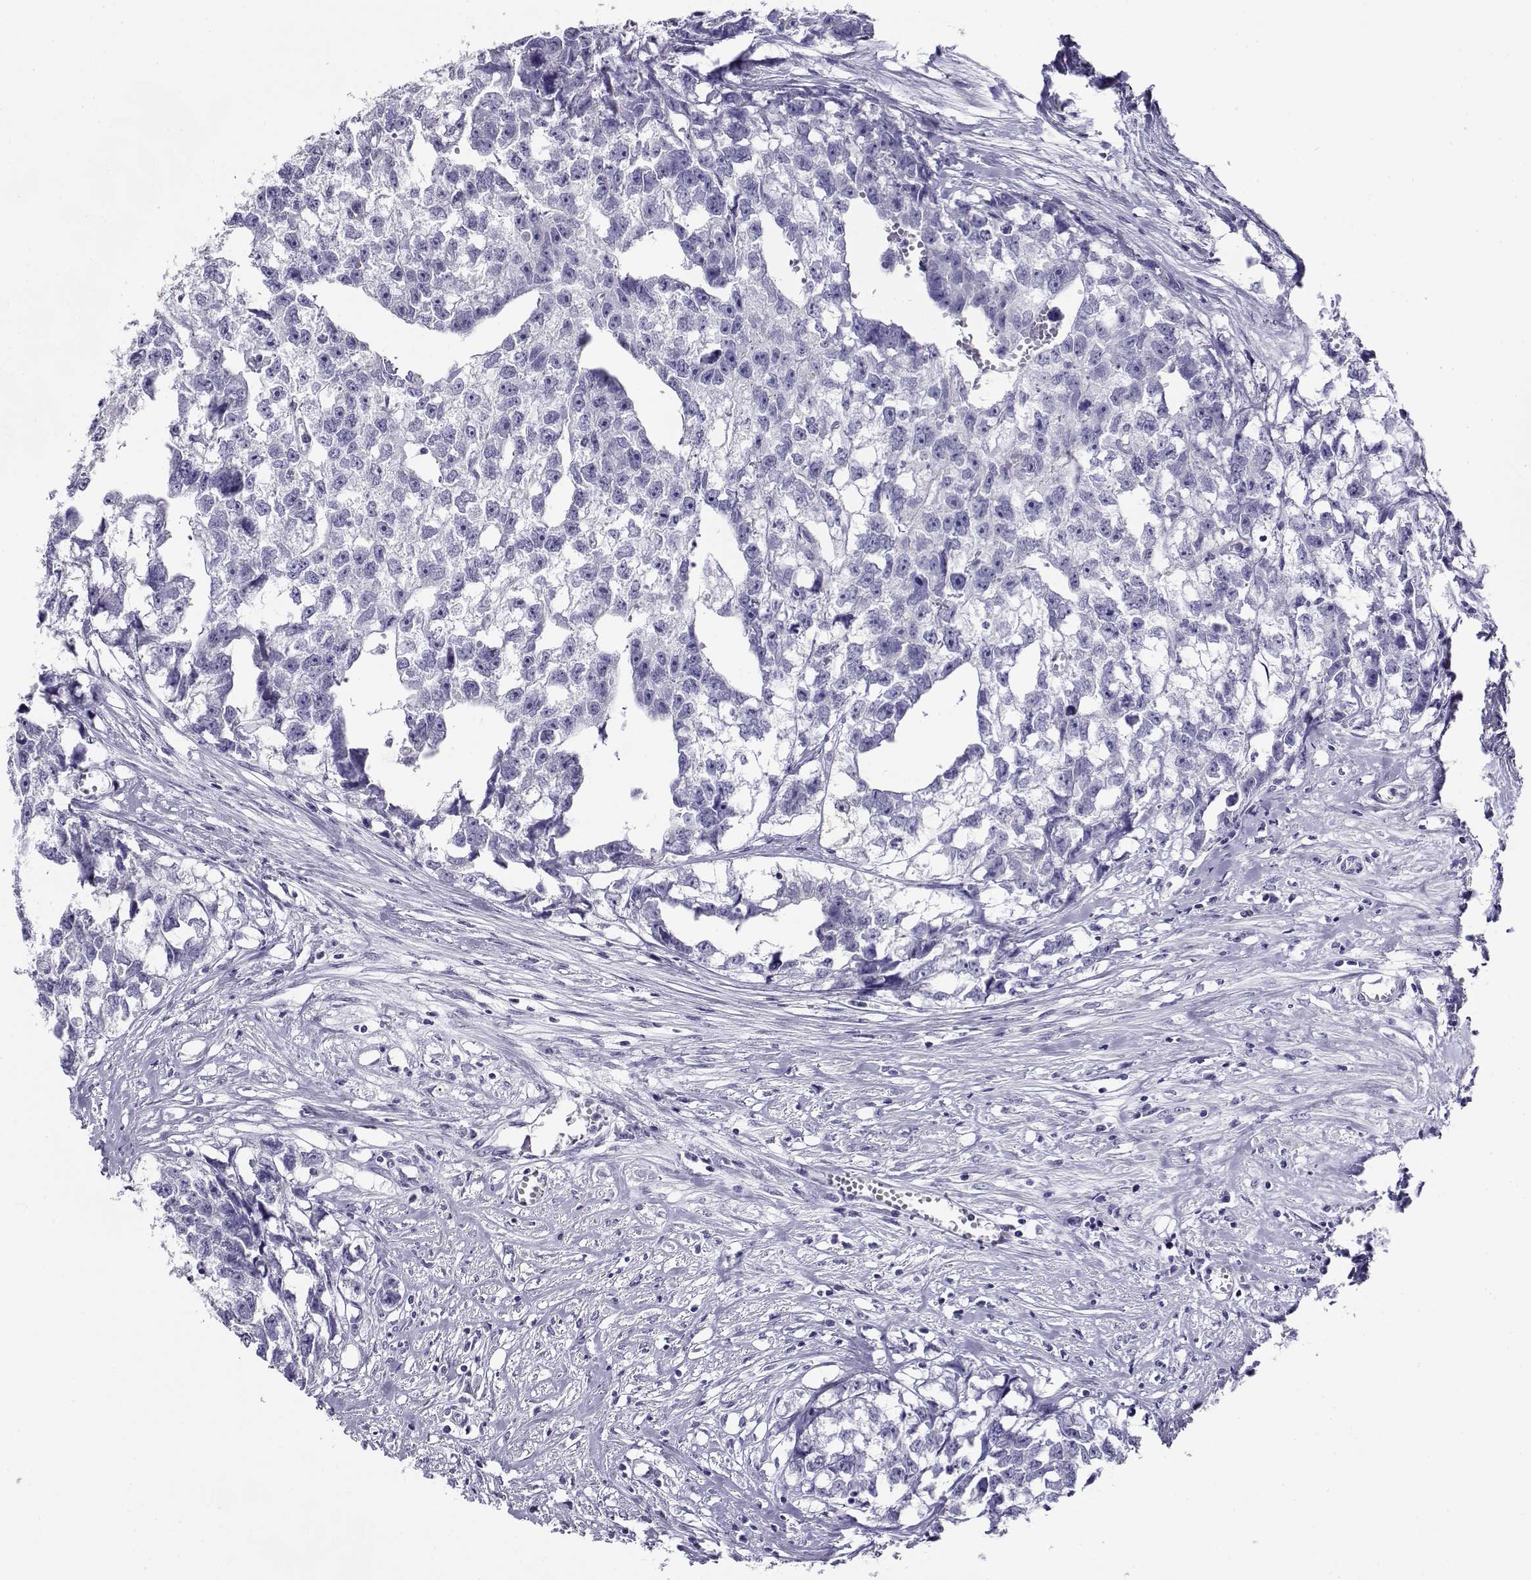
{"staining": {"intensity": "negative", "quantity": "none", "location": "none"}, "tissue": "testis cancer", "cell_type": "Tumor cells", "image_type": "cancer", "snomed": [{"axis": "morphology", "description": "Carcinoma, Embryonal, NOS"}, {"axis": "morphology", "description": "Teratoma, malignant, NOS"}, {"axis": "topography", "description": "Testis"}], "caption": "This photomicrograph is of malignant teratoma (testis) stained with immunohistochemistry to label a protein in brown with the nuclei are counter-stained blue. There is no expression in tumor cells.", "gene": "CABS1", "patient": {"sex": "male", "age": 44}}